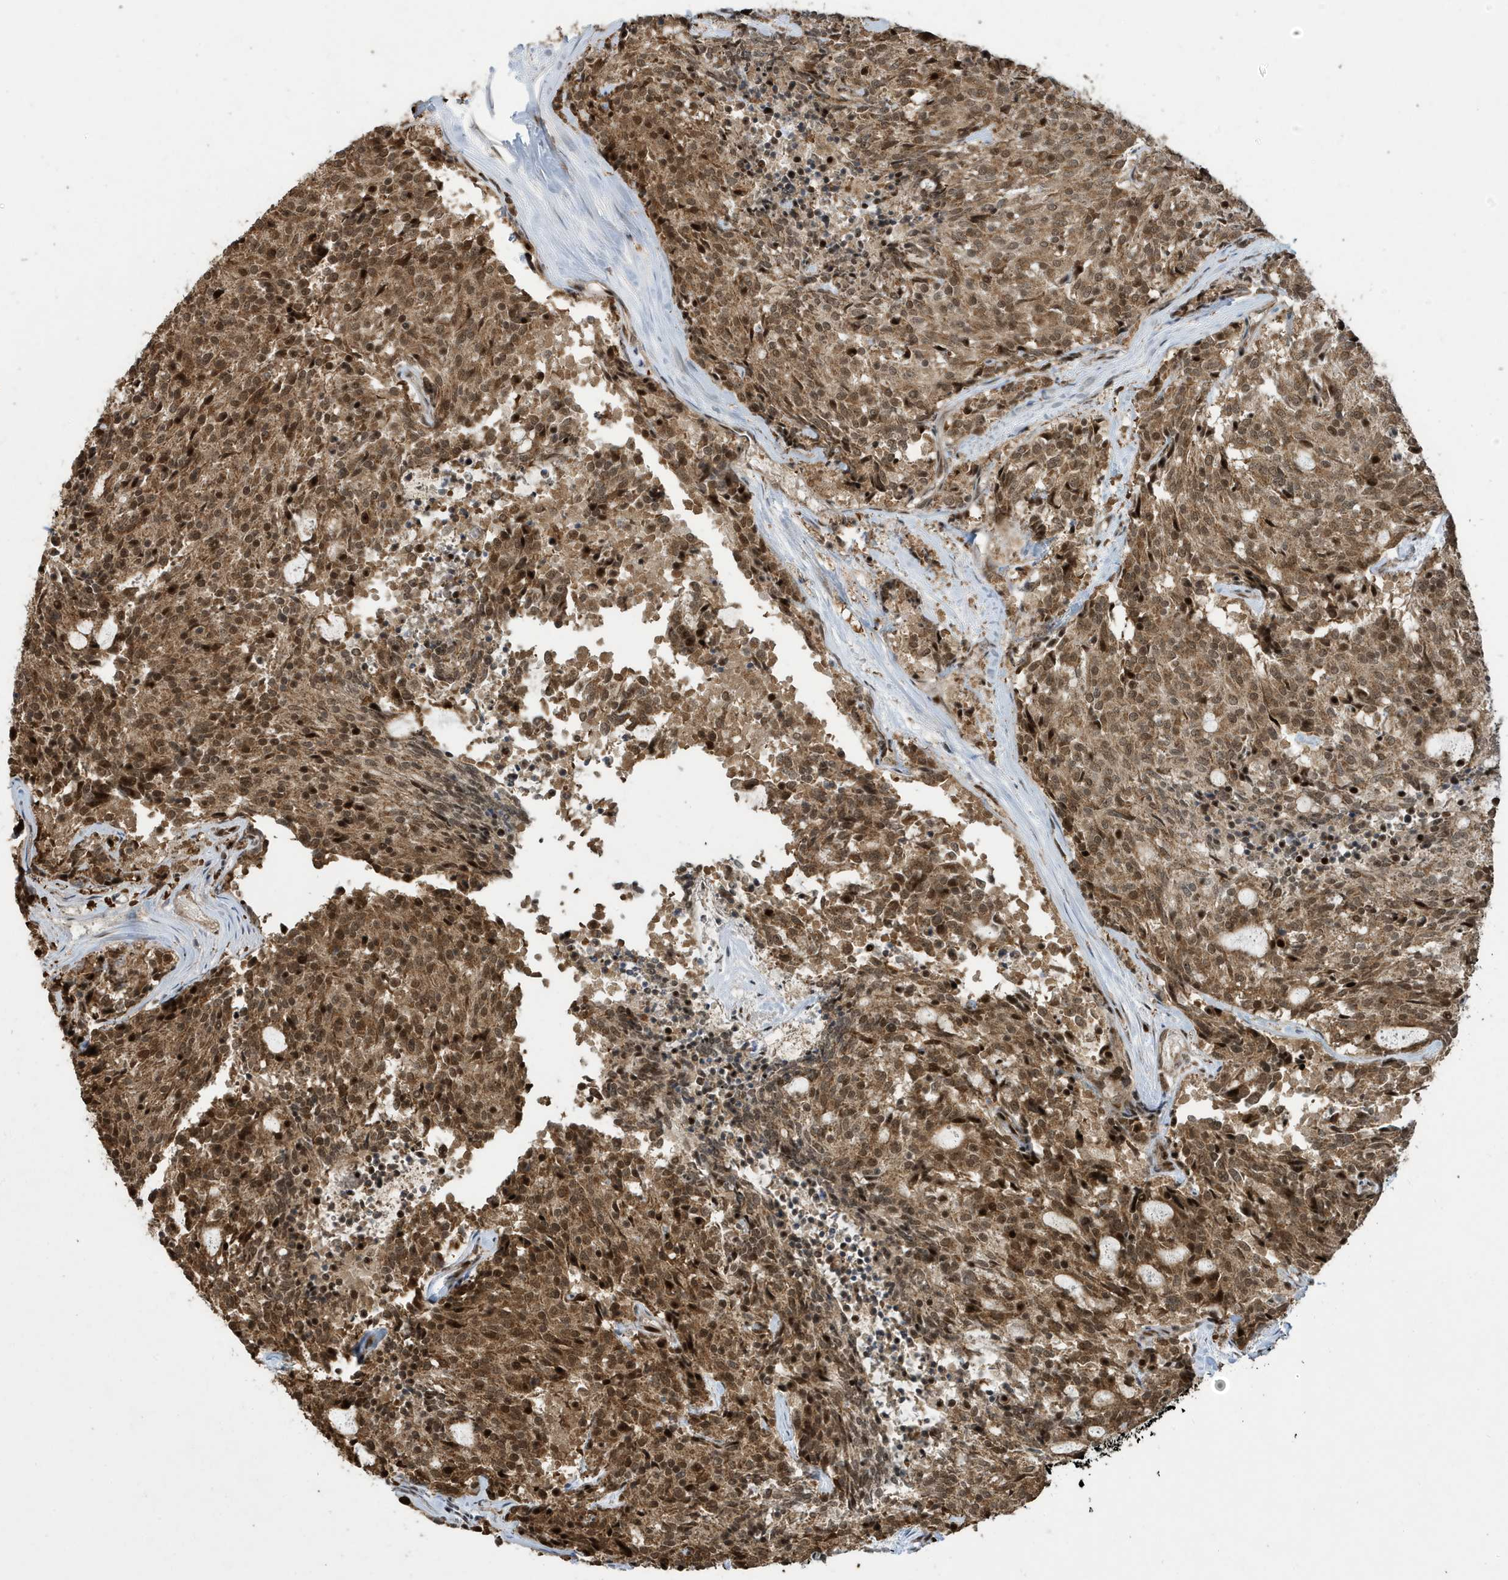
{"staining": {"intensity": "strong", "quantity": ">75%", "location": "cytoplasmic/membranous,nuclear"}, "tissue": "carcinoid", "cell_type": "Tumor cells", "image_type": "cancer", "snomed": [{"axis": "morphology", "description": "Carcinoid, malignant, NOS"}, {"axis": "topography", "description": "Pancreas"}], "caption": "DAB immunohistochemical staining of malignant carcinoid shows strong cytoplasmic/membranous and nuclear protein positivity in approximately >75% of tumor cells. Using DAB (3,3'-diaminobenzidine) (brown) and hematoxylin (blue) stains, captured at high magnification using brightfield microscopy.", "gene": "FAM9B", "patient": {"sex": "female", "age": 54}}